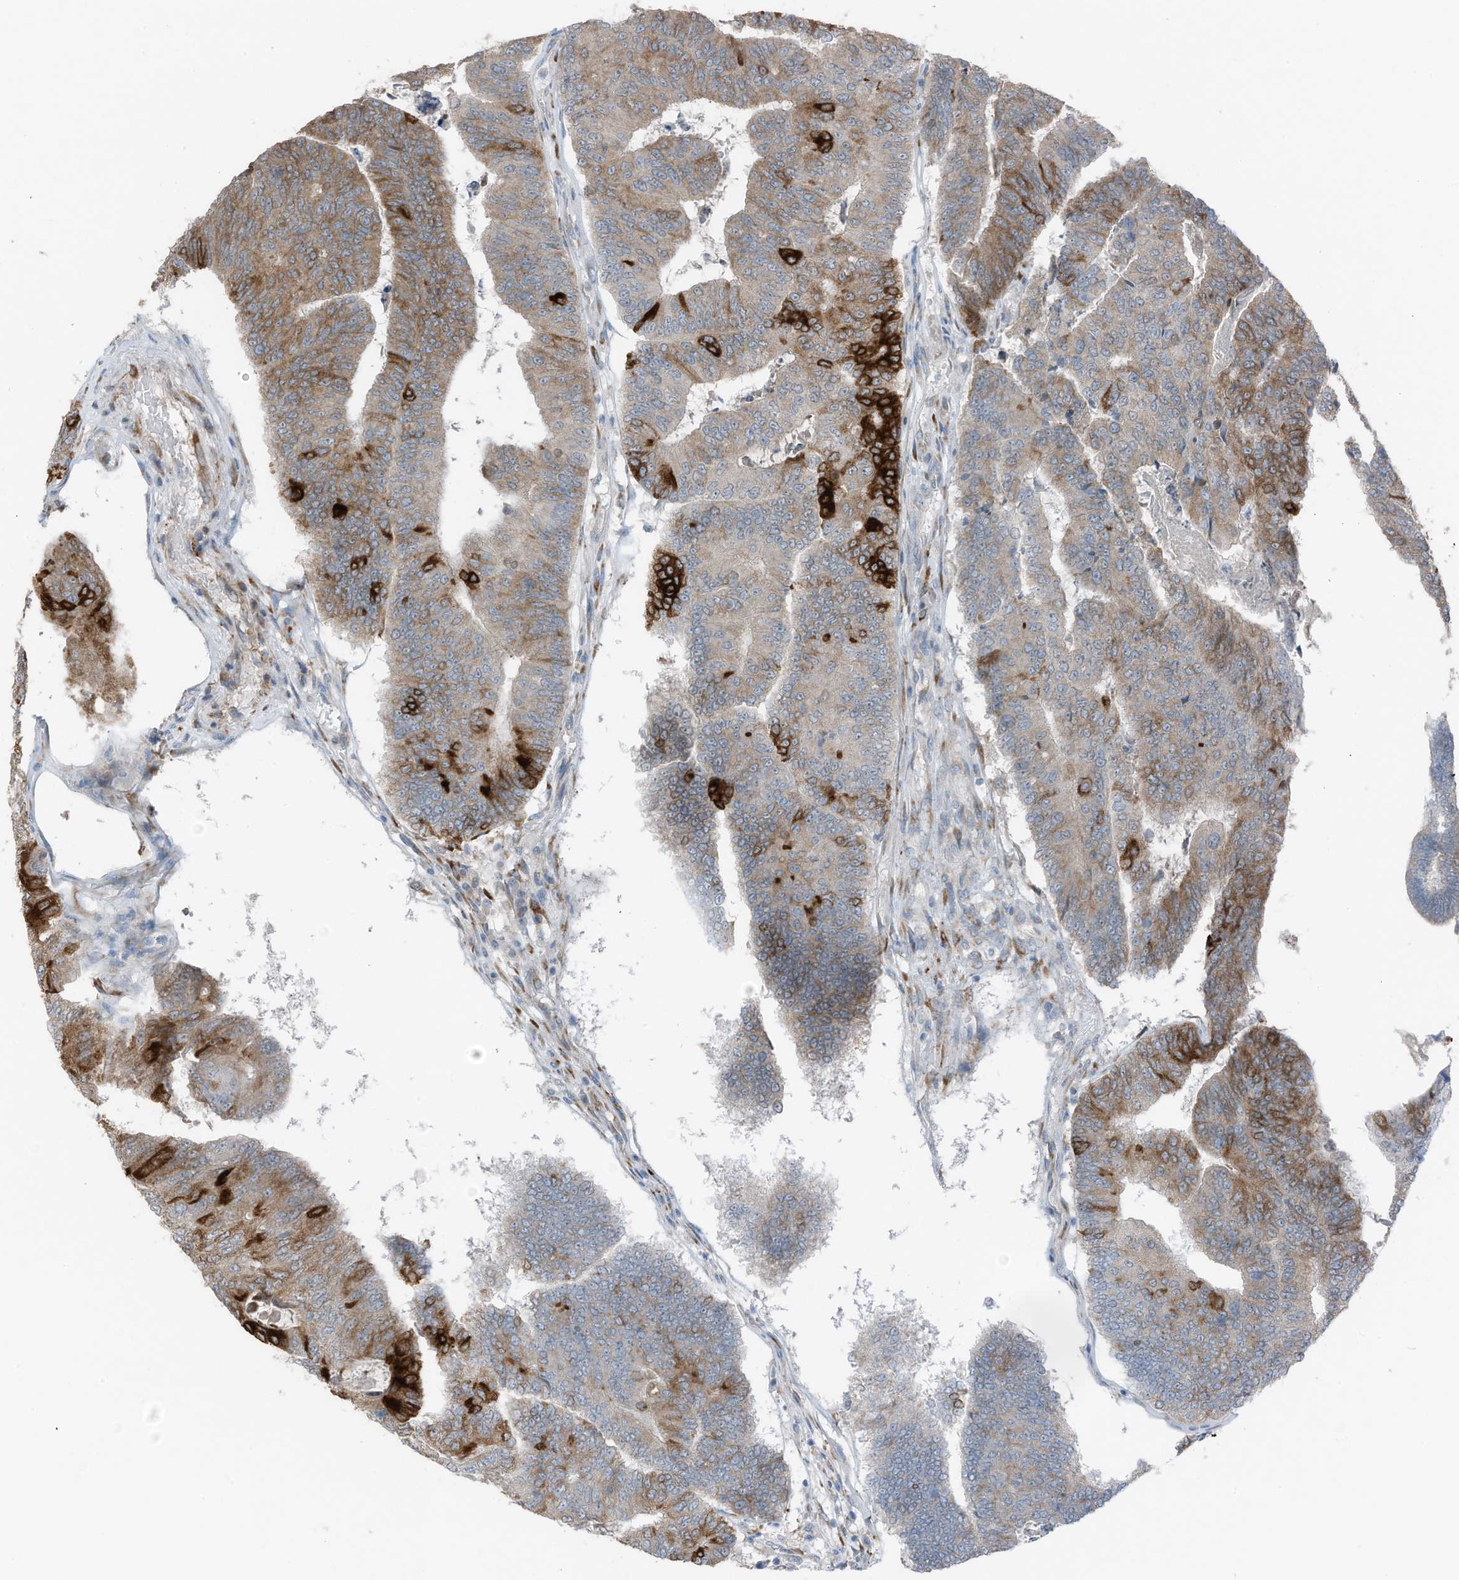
{"staining": {"intensity": "strong", "quantity": "25%-75%", "location": "cytoplasmic/membranous"}, "tissue": "colorectal cancer", "cell_type": "Tumor cells", "image_type": "cancer", "snomed": [{"axis": "morphology", "description": "Adenocarcinoma, NOS"}, {"axis": "topography", "description": "Colon"}], "caption": "Immunohistochemistry (IHC) image of neoplastic tissue: colorectal cancer stained using immunohistochemistry (IHC) demonstrates high levels of strong protein expression localized specifically in the cytoplasmic/membranous of tumor cells, appearing as a cytoplasmic/membranous brown color.", "gene": "ARHGEF33", "patient": {"sex": "female", "age": 67}}